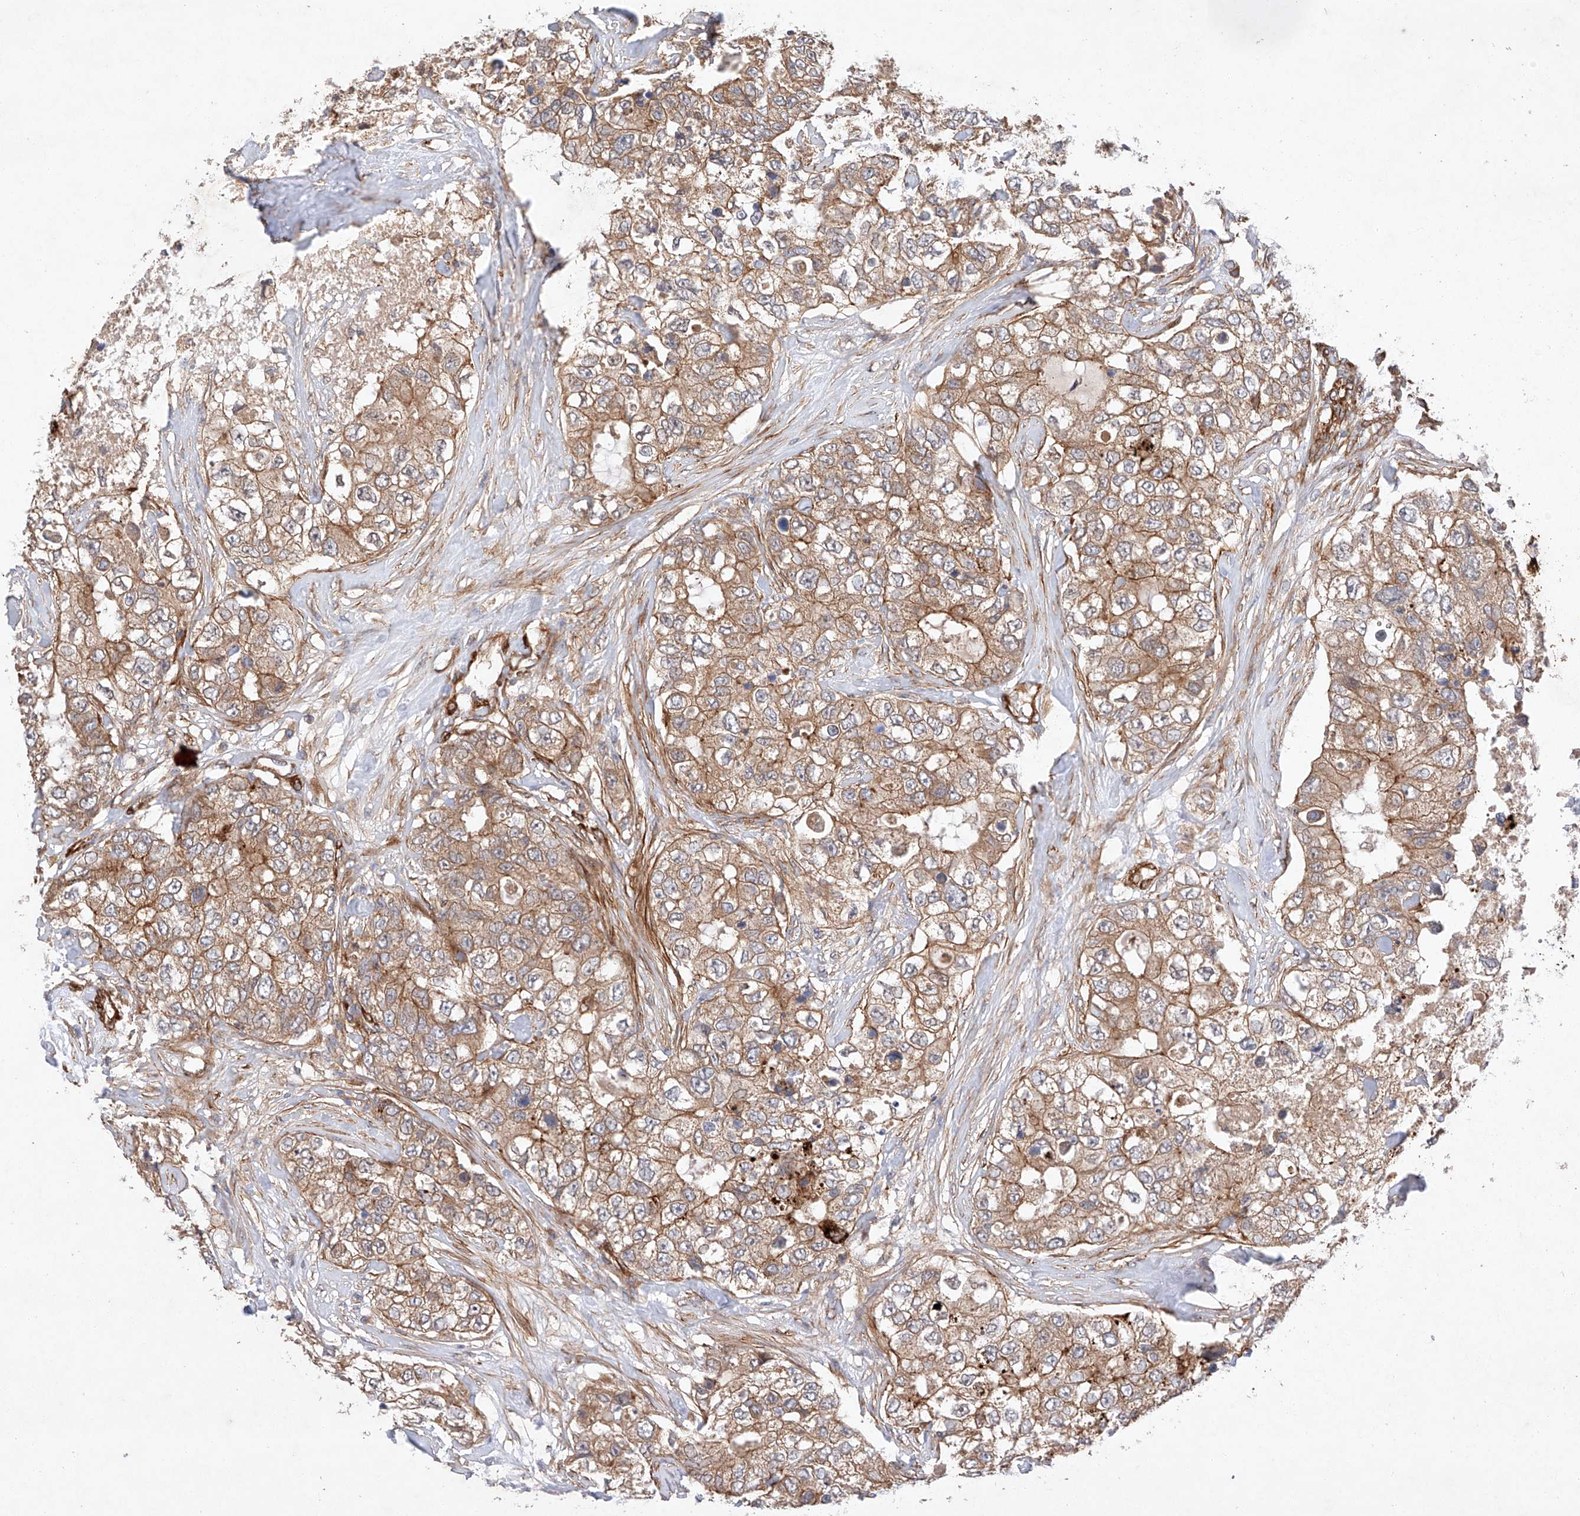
{"staining": {"intensity": "moderate", "quantity": ">75%", "location": "cytoplasmic/membranous"}, "tissue": "breast cancer", "cell_type": "Tumor cells", "image_type": "cancer", "snomed": [{"axis": "morphology", "description": "Duct carcinoma"}, {"axis": "topography", "description": "Breast"}], "caption": "Breast cancer tissue displays moderate cytoplasmic/membranous staining in about >75% of tumor cells", "gene": "RAB23", "patient": {"sex": "female", "age": 62}}